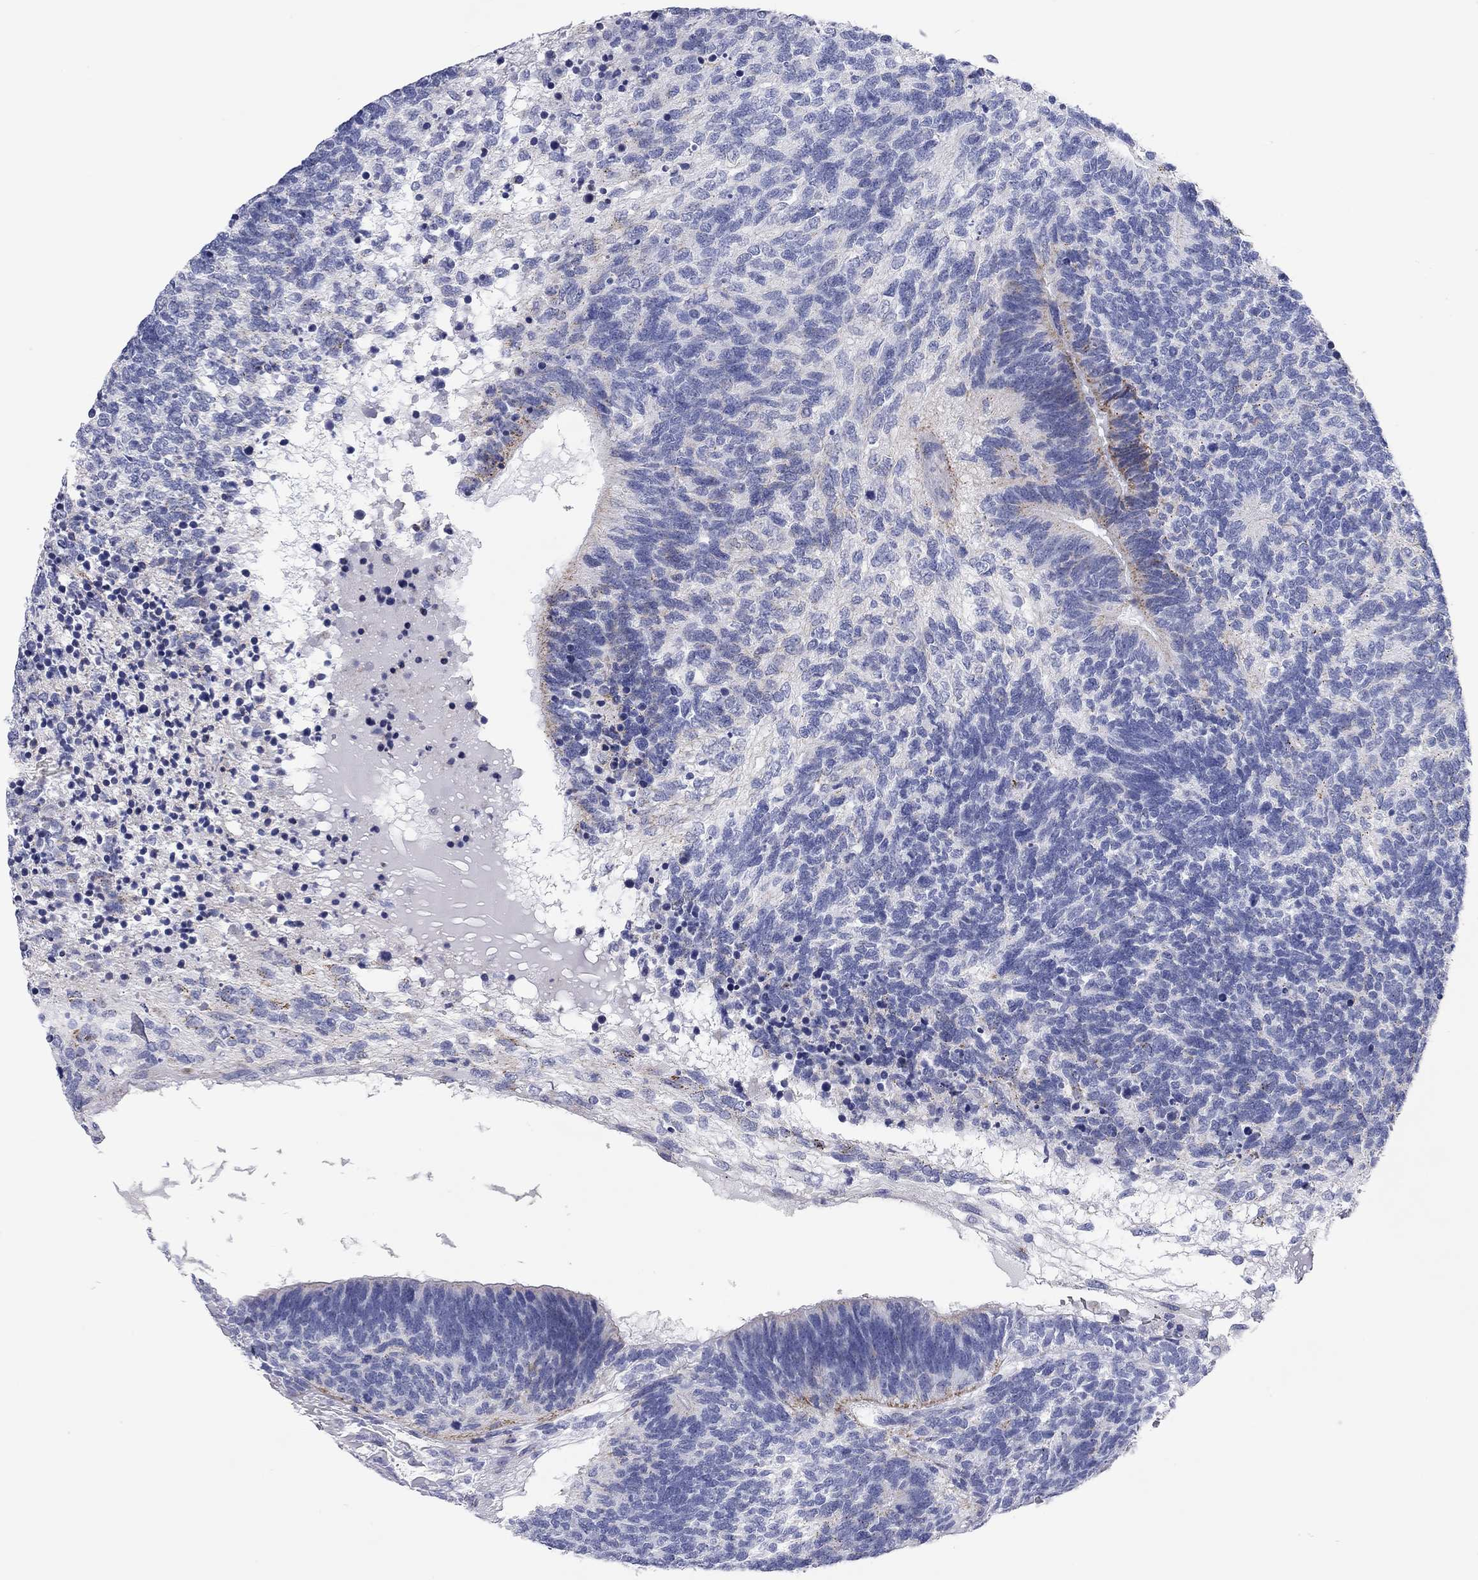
{"staining": {"intensity": "moderate", "quantity": "<25%", "location": "cytoplasmic/membranous"}, "tissue": "testis cancer", "cell_type": "Tumor cells", "image_type": "cancer", "snomed": [{"axis": "morphology", "description": "Seminoma, NOS"}, {"axis": "morphology", "description": "Carcinoma, Embryonal, NOS"}, {"axis": "topography", "description": "Testis"}], "caption": "Seminoma (testis) stained with DAB immunohistochemistry (IHC) displays low levels of moderate cytoplasmic/membranous positivity in about <25% of tumor cells.", "gene": "CHI3L2", "patient": {"sex": "male", "age": 41}}